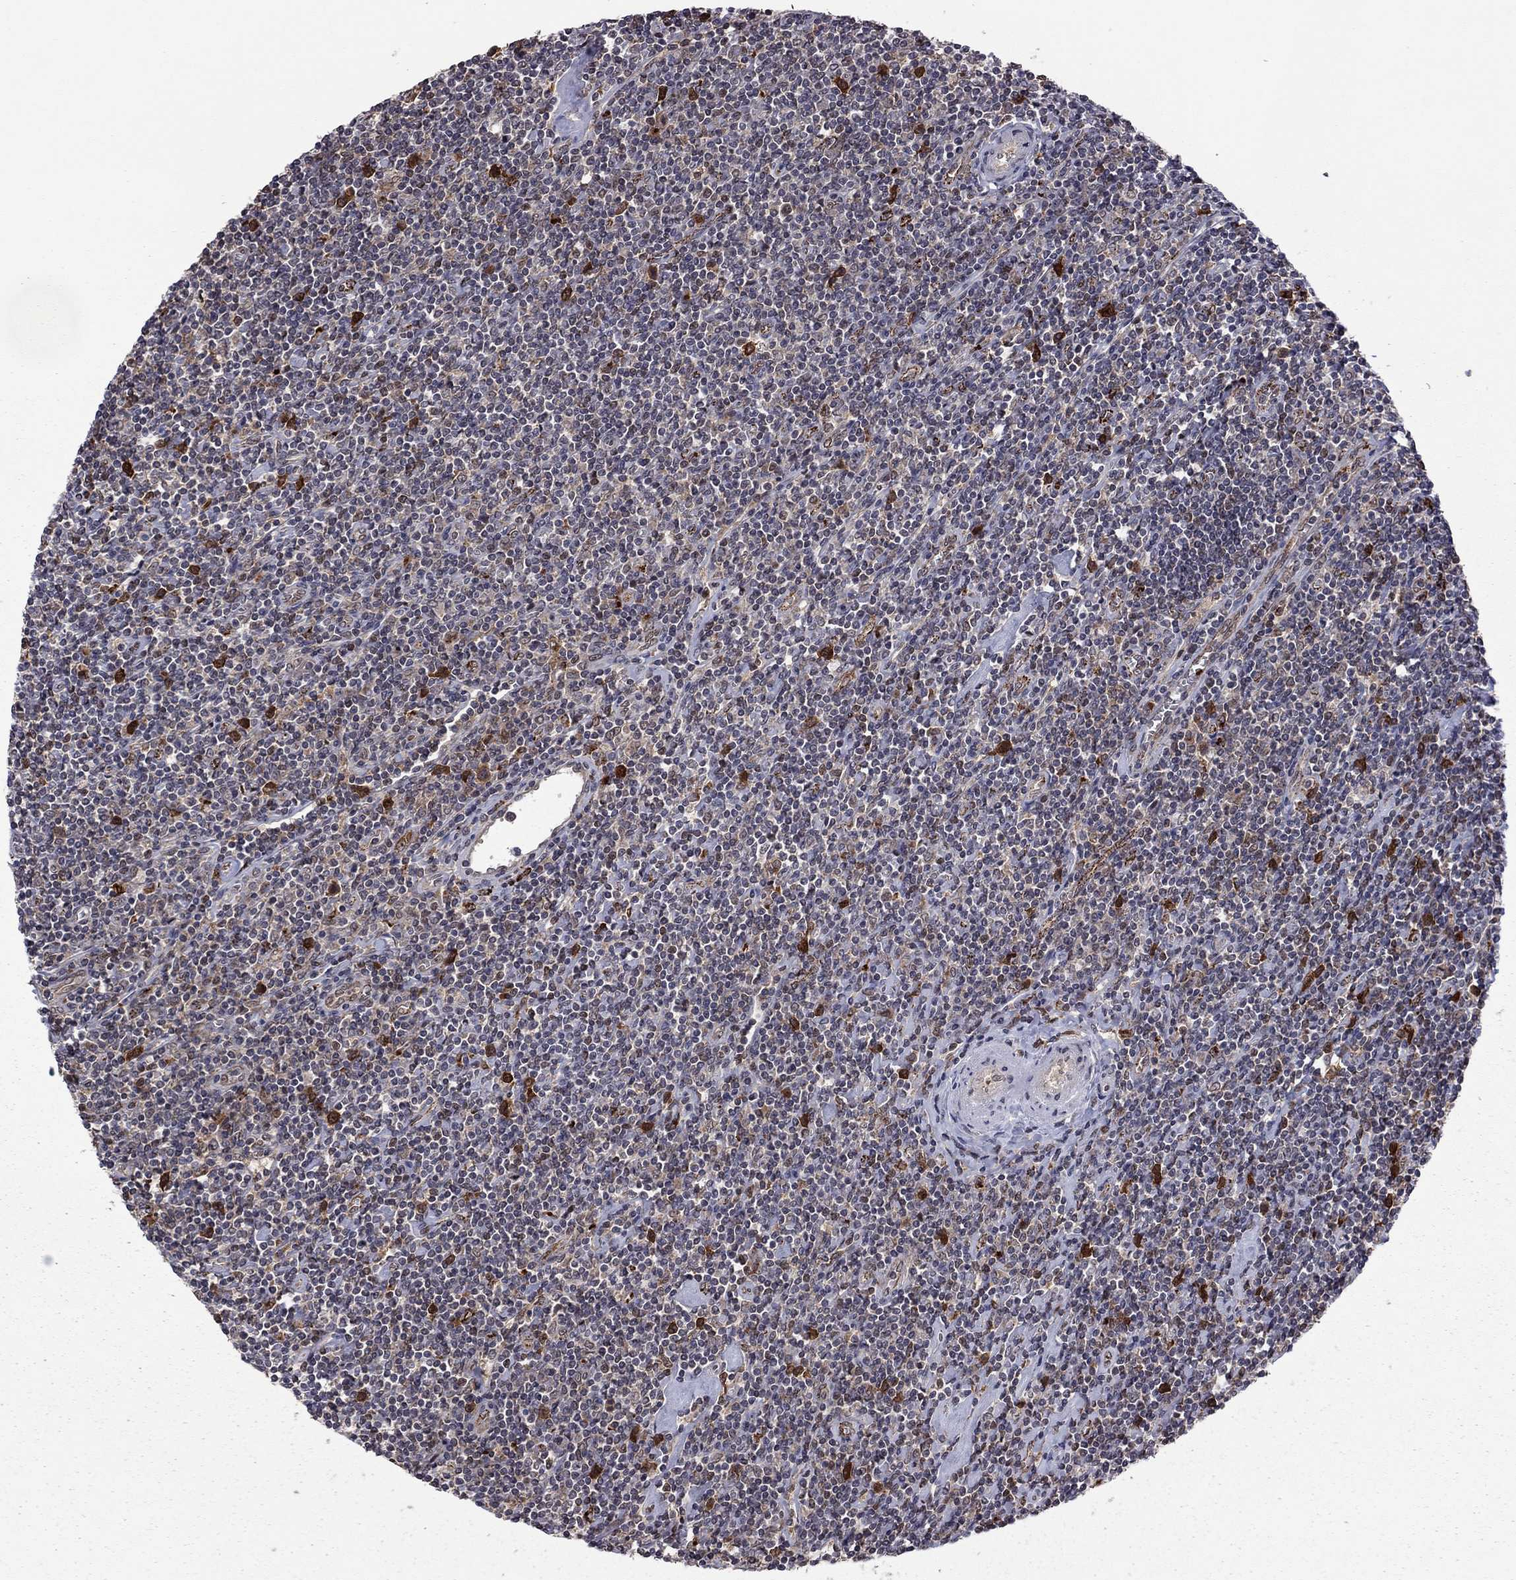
{"staining": {"intensity": "negative", "quantity": "none", "location": "none"}, "tissue": "lymphoma", "cell_type": "Tumor cells", "image_type": "cancer", "snomed": [{"axis": "morphology", "description": "Hodgkin's disease, NOS"}, {"axis": "topography", "description": "Lymph node"}], "caption": "Immunohistochemical staining of human Hodgkin's disease reveals no significant positivity in tumor cells.", "gene": "GPAA1", "patient": {"sex": "male", "age": 40}}